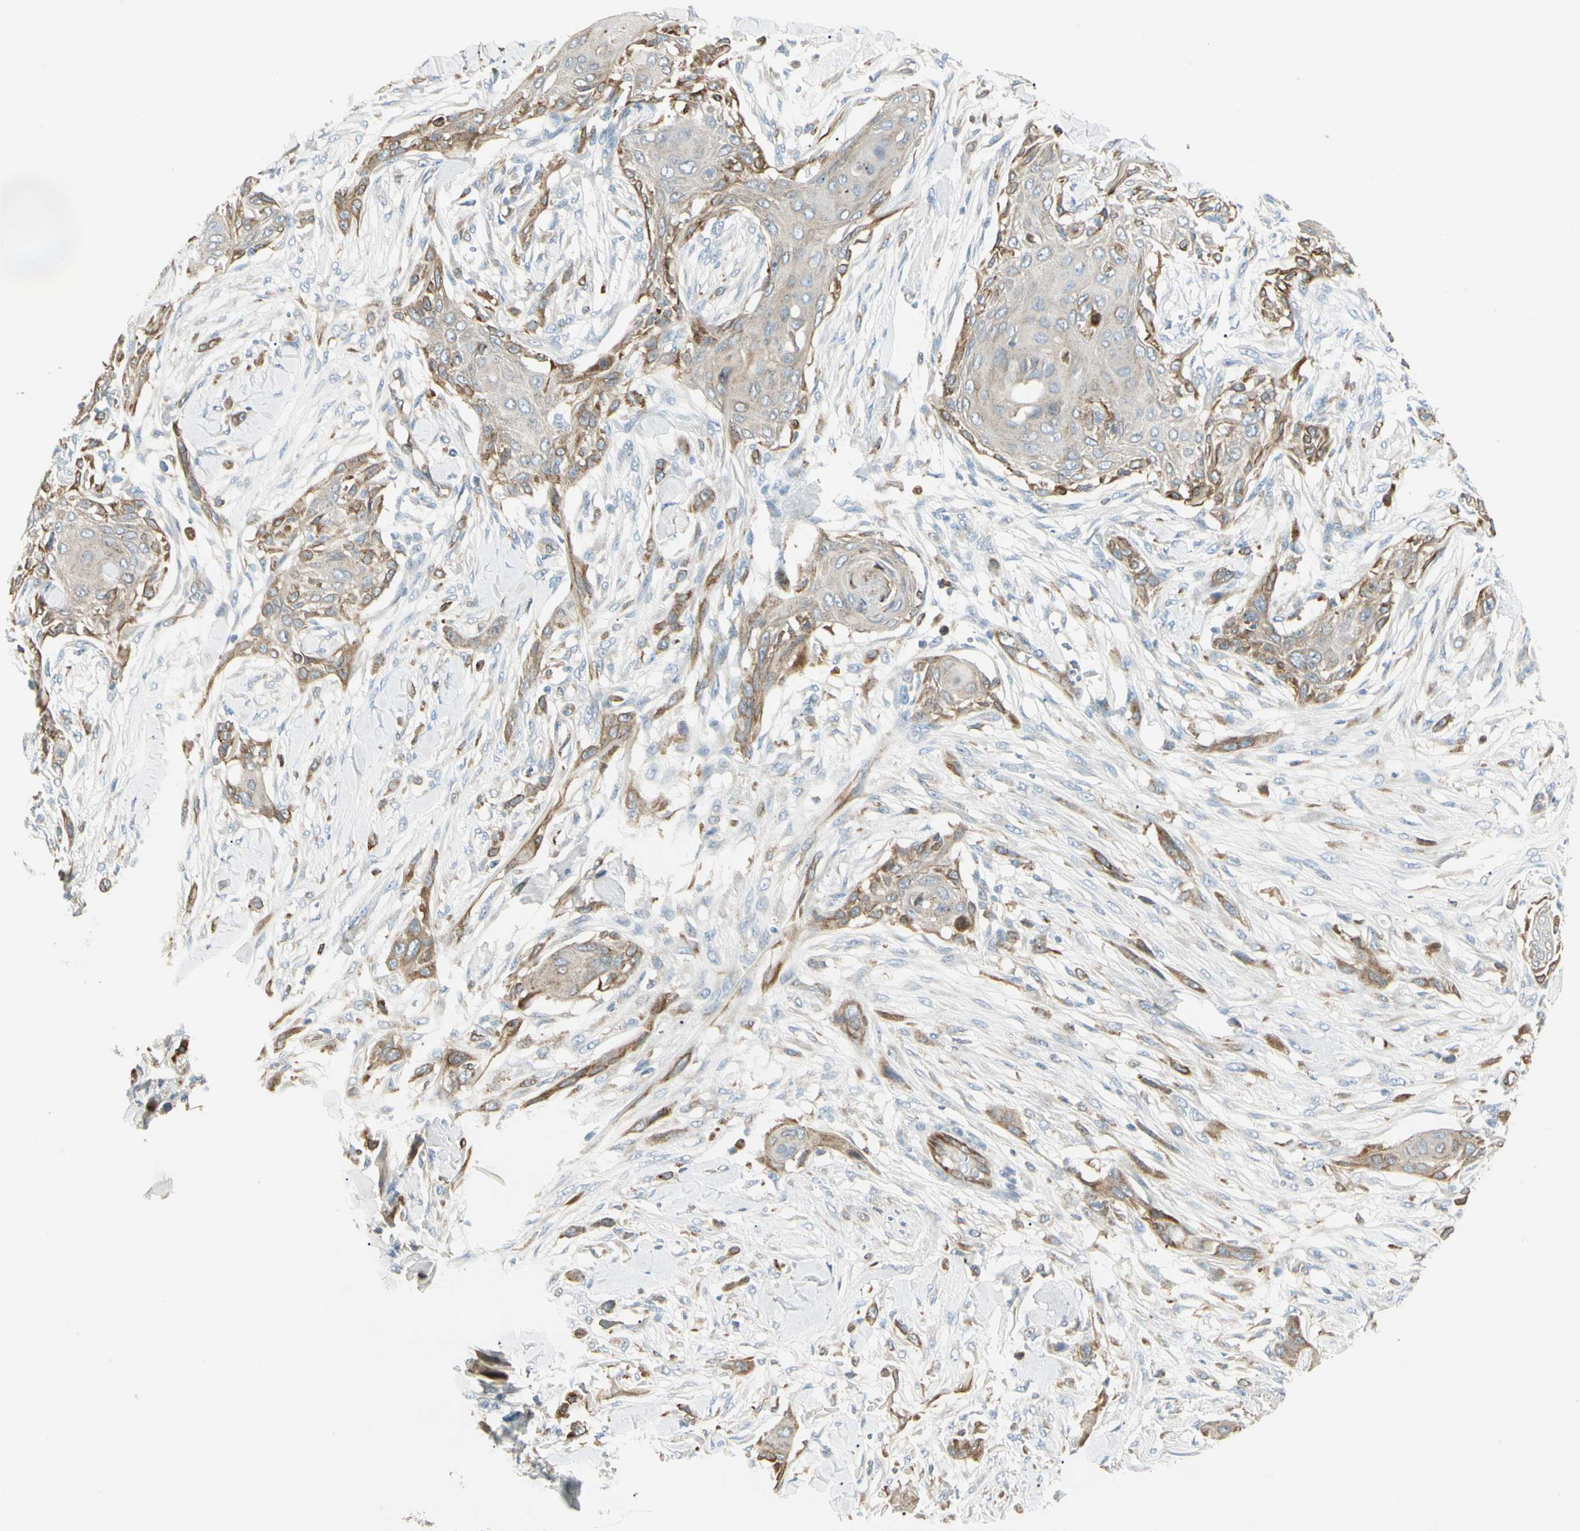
{"staining": {"intensity": "moderate", "quantity": "25%-75%", "location": "cytoplasmic/membranous"}, "tissue": "skin cancer", "cell_type": "Tumor cells", "image_type": "cancer", "snomed": [{"axis": "morphology", "description": "Squamous cell carcinoma, NOS"}, {"axis": "topography", "description": "Skin"}], "caption": "A medium amount of moderate cytoplasmic/membranous expression is appreciated in about 25%-75% of tumor cells in skin cancer (squamous cell carcinoma) tissue.", "gene": "LPCAT2", "patient": {"sex": "female", "age": 59}}